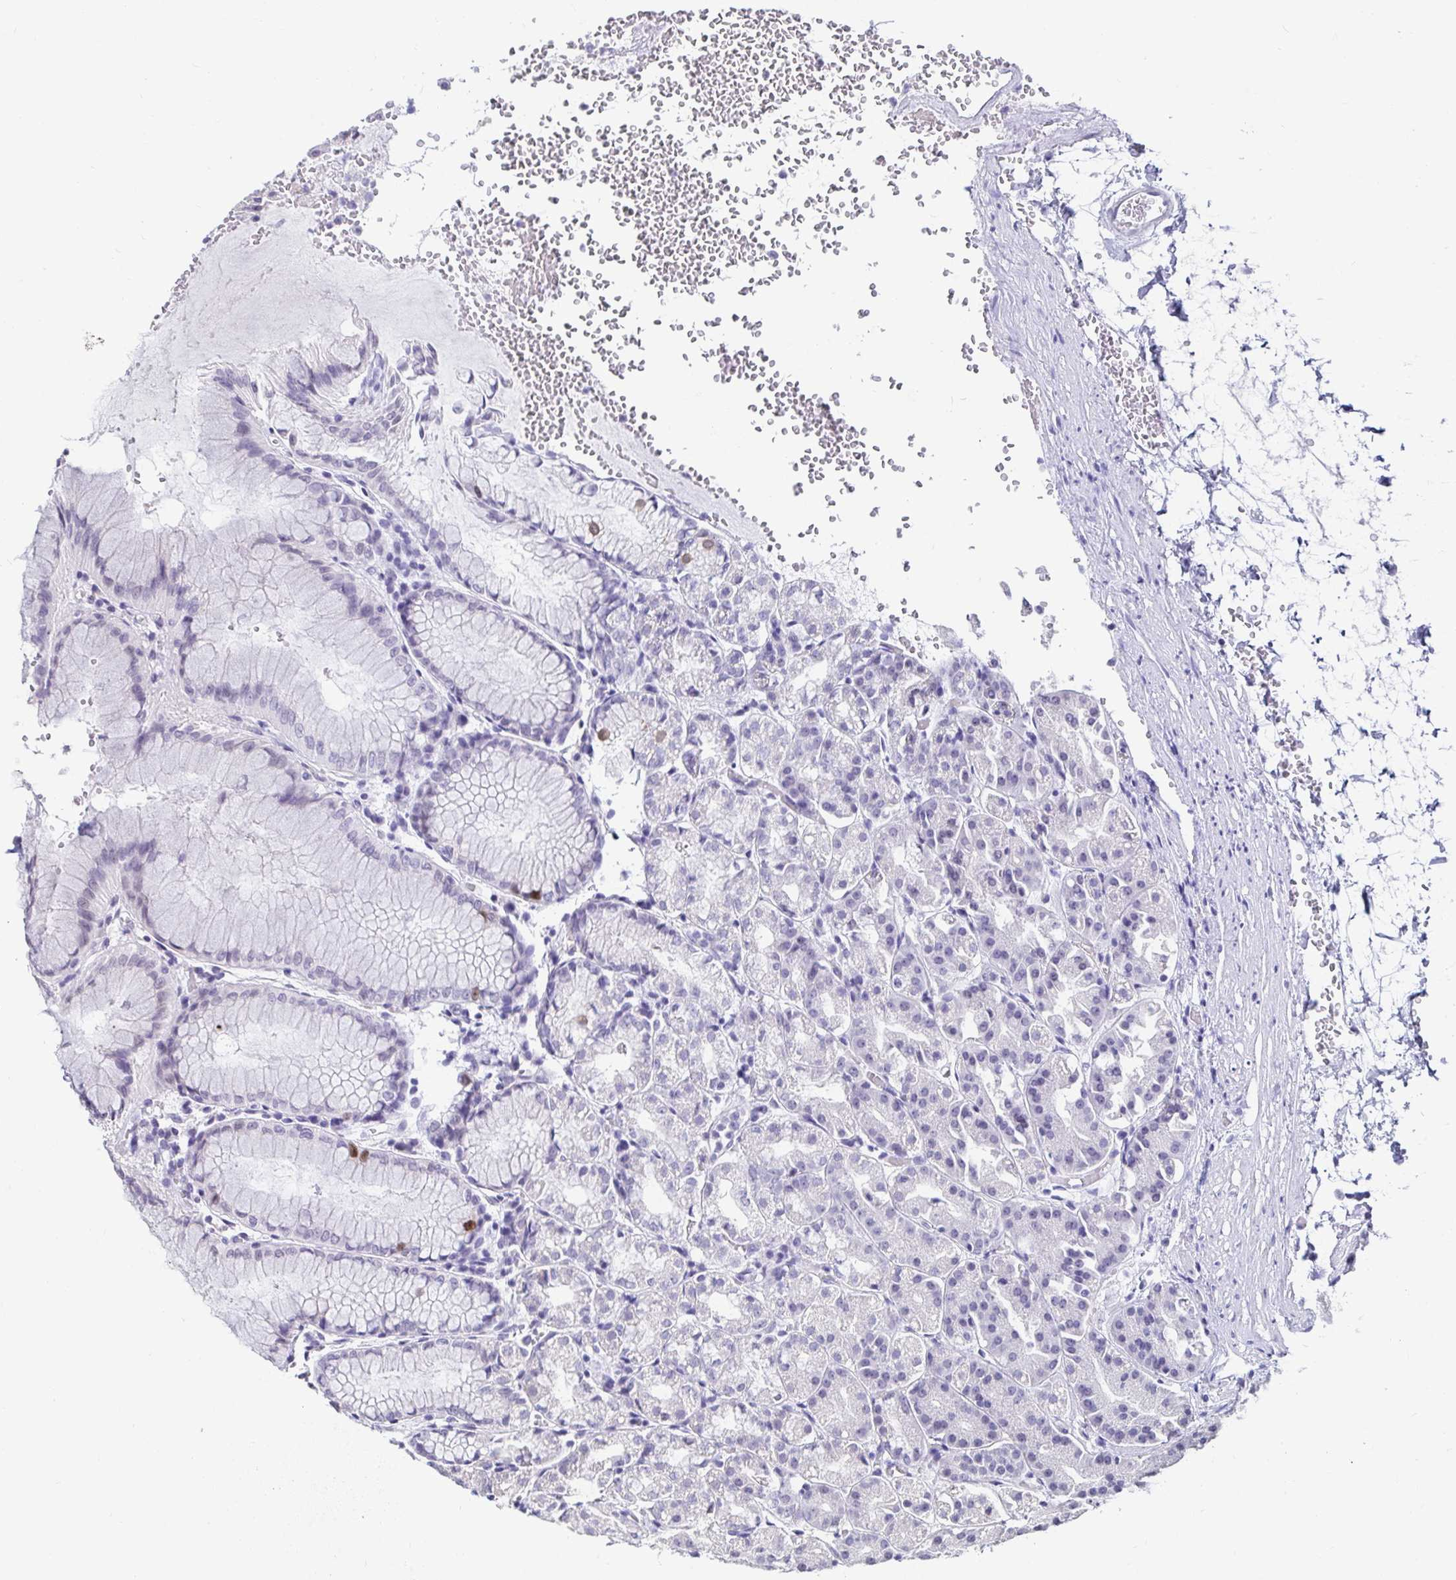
{"staining": {"intensity": "moderate", "quantity": "<25%", "location": "nuclear"}, "tissue": "stomach", "cell_type": "Glandular cells", "image_type": "normal", "snomed": [{"axis": "morphology", "description": "Normal tissue, NOS"}, {"axis": "topography", "description": "Stomach"}], "caption": "An immunohistochemistry (IHC) photomicrograph of normal tissue is shown. Protein staining in brown labels moderate nuclear positivity in stomach within glandular cells.", "gene": "ANLN", "patient": {"sex": "female", "age": 57}}